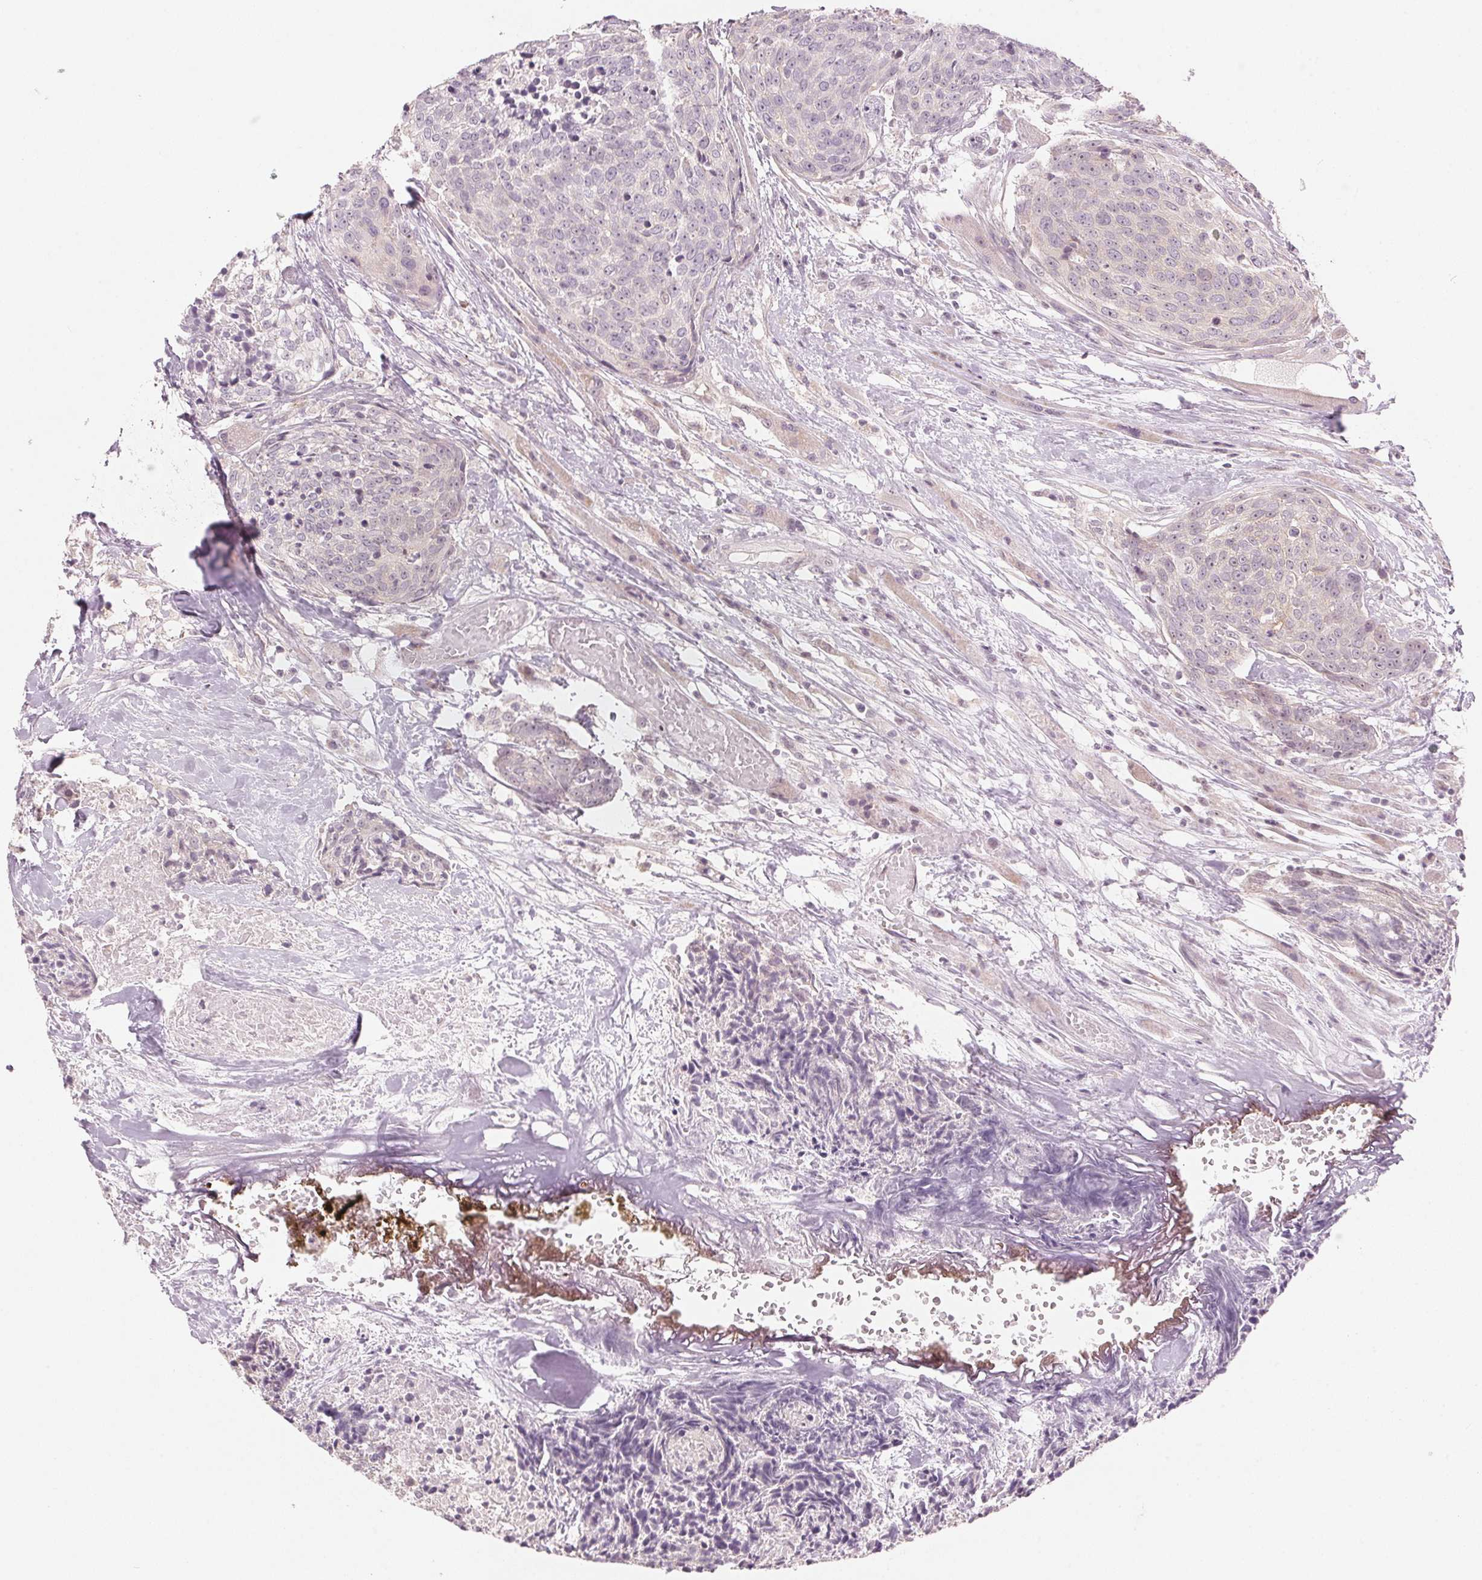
{"staining": {"intensity": "negative", "quantity": "none", "location": "none"}, "tissue": "head and neck cancer", "cell_type": "Tumor cells", "image_type": "cancer", "snomed": [{"axis": "morphology", "description": "Squamous cell carcinoma, NOS"}, {"axis": "topography", "description": "Oral tissue"}, {"axis": "topography", "description": "Head-Neck"}], "caption": "IHC photomicrograph of human head and neck squamous cell carcinoma stained for a protein (brown), which reveals no positivity in tumor cells. (DAB immunohistochemistry visualized using brightfield microscopy, high magnification).", "gene": "TMED6", "patient": {"sex": "male", "age": 64}}